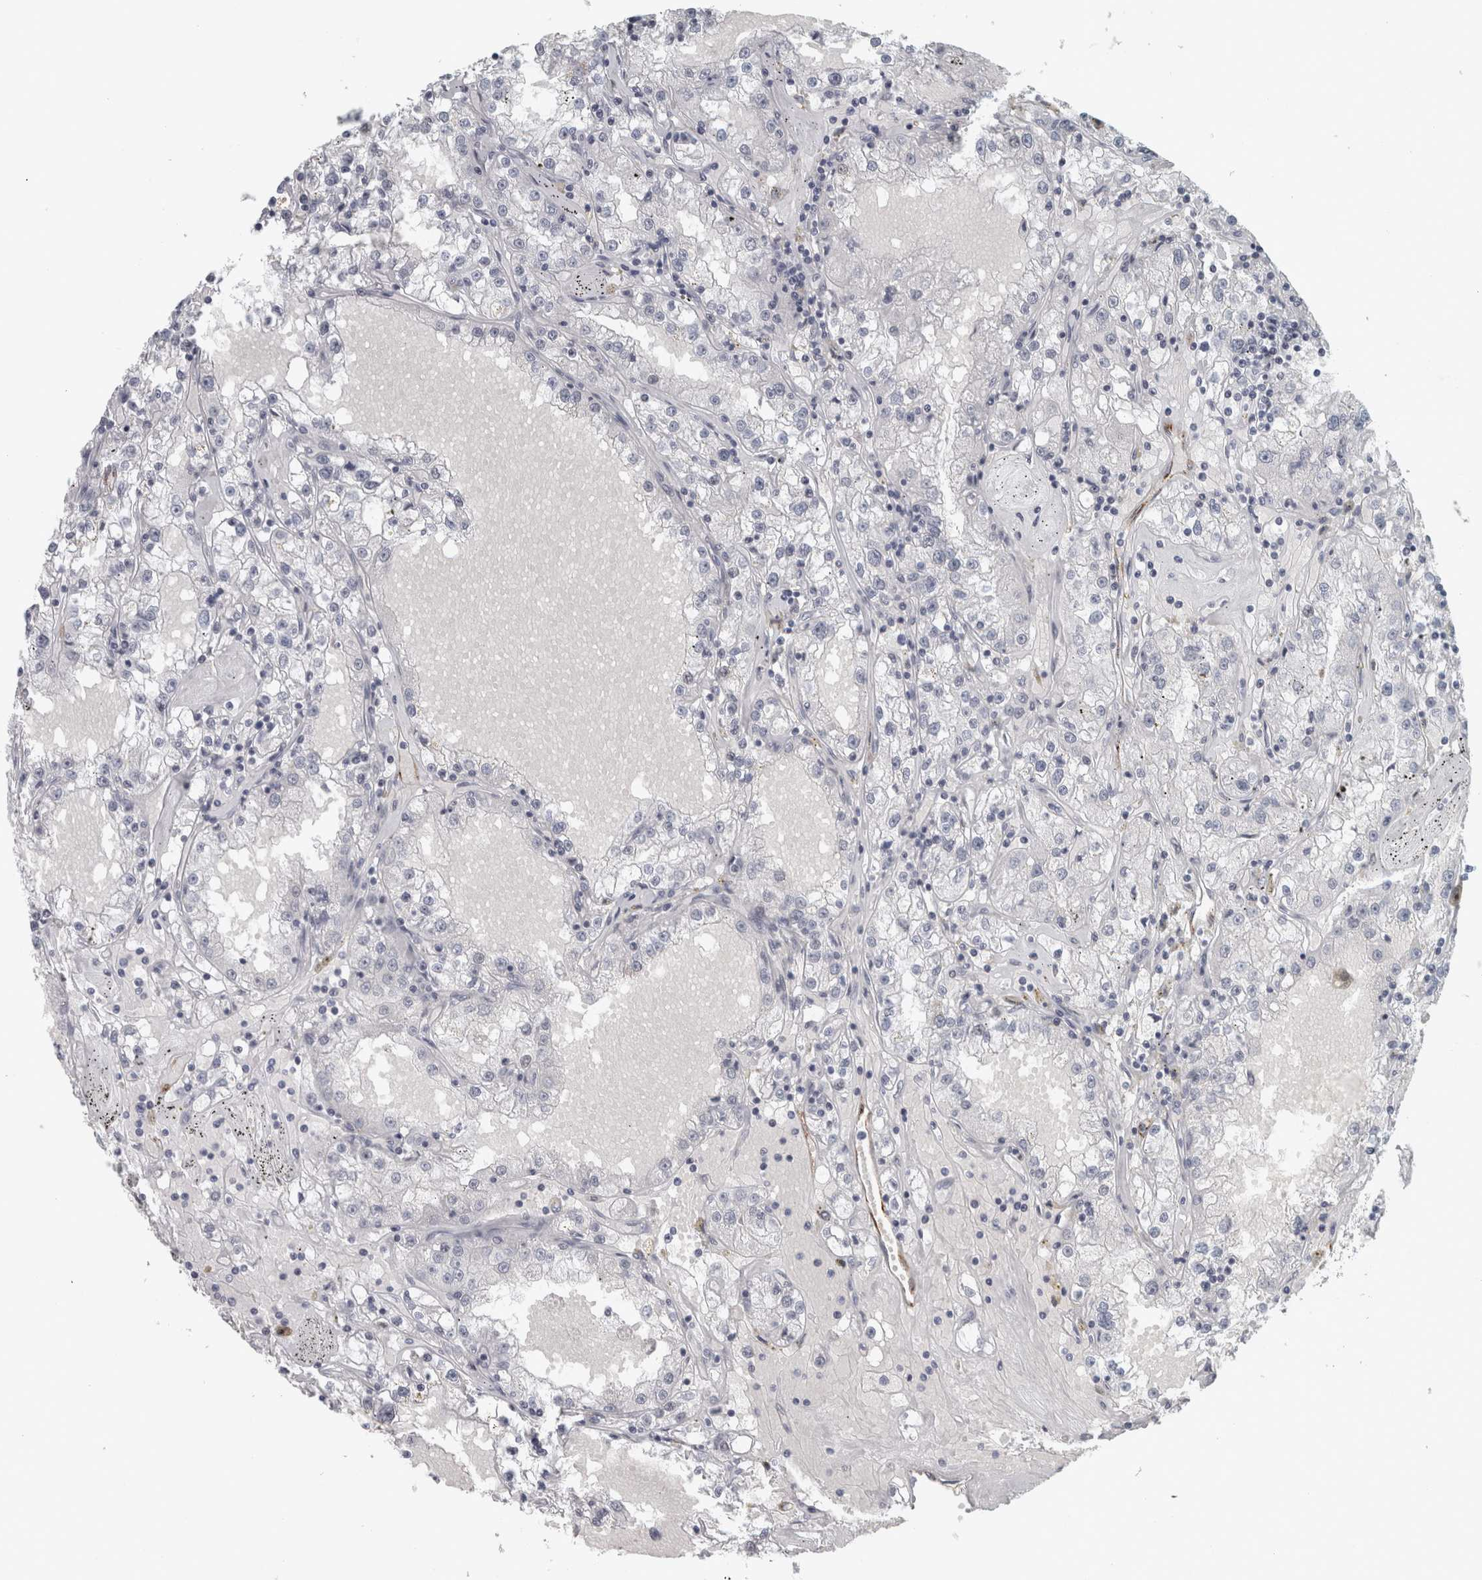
{"staining": {"intensity": "negative", "quantity": "none", "location": "none"}, "tissue": "renal cancer", "cell_type": "Tumor cells", "image_type": "cancer", "snomed": [{"axis": "morphology", "description": "Adenocarcinoma, NOS"}, {"axis": "topography", "description": "Kidney"}], "caption": "Immunohistochemical staining of human adenocarcinoma (renal) exhibits no significant positivity in tumor cells.", "gene": "CPE", "patient": {"sex": "male", "age": 56}}